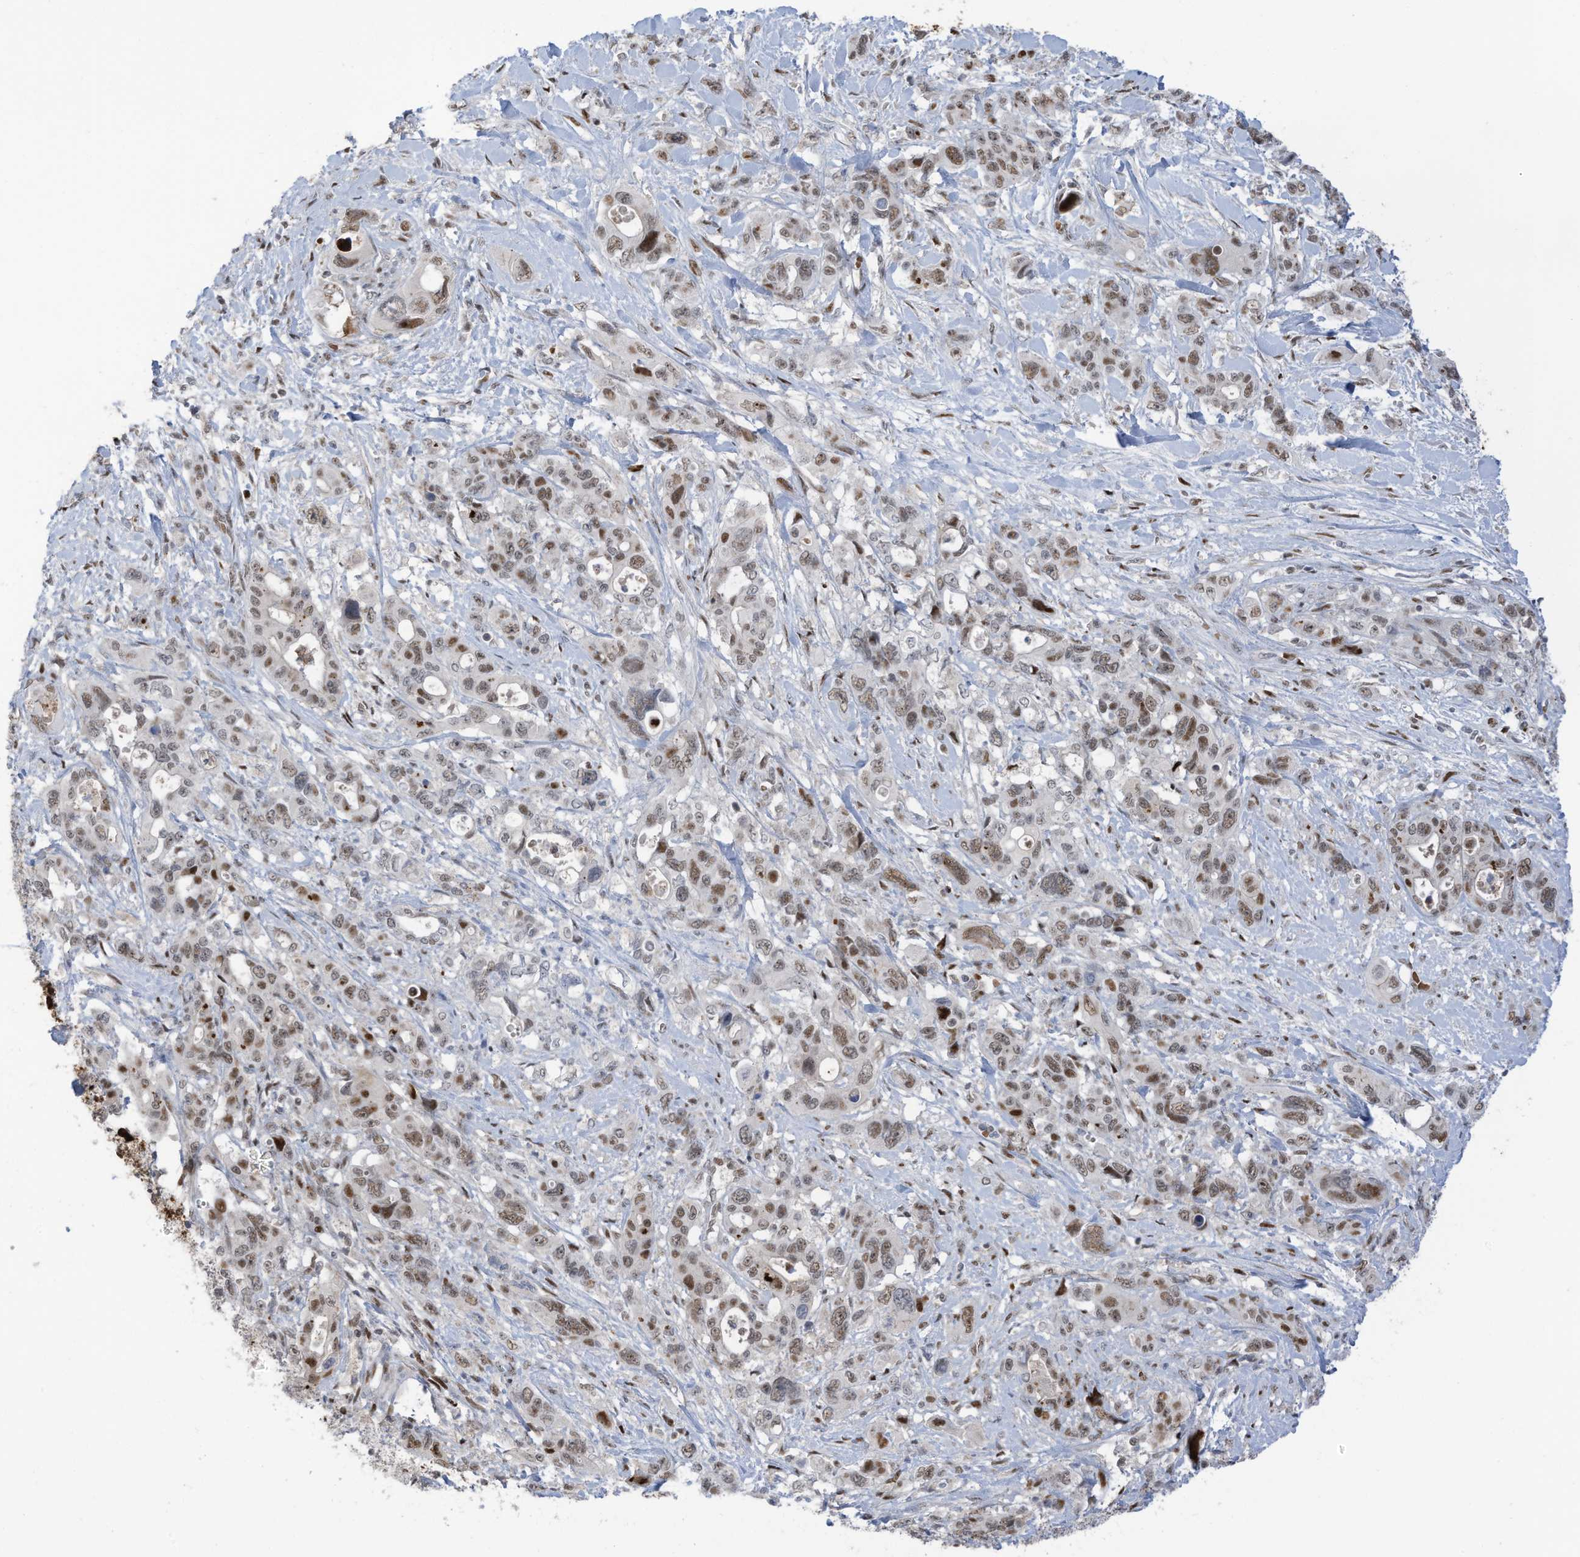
{"staining": {"intensity": "weak", "quantity": "25%-75%", "location": "nuclear"}, "tissue": "pancreatic cancer", "cell_type": "Tumor cells", "image_type": "cancer", "snomed": [{"axis": "morphology", "description": "Adenocarcinoma, NOS"}, {"axis": "topography", "description": "Pancreas"}], "caption": "Immunohistochemical staining of adenocarcinoma (pancreatic) displays low levels of weak nuclear protein expression in about 25%-75% of tumor cells.", "gene": "ZCWPW2", "patient": {"sex": "male", "age": 46}}